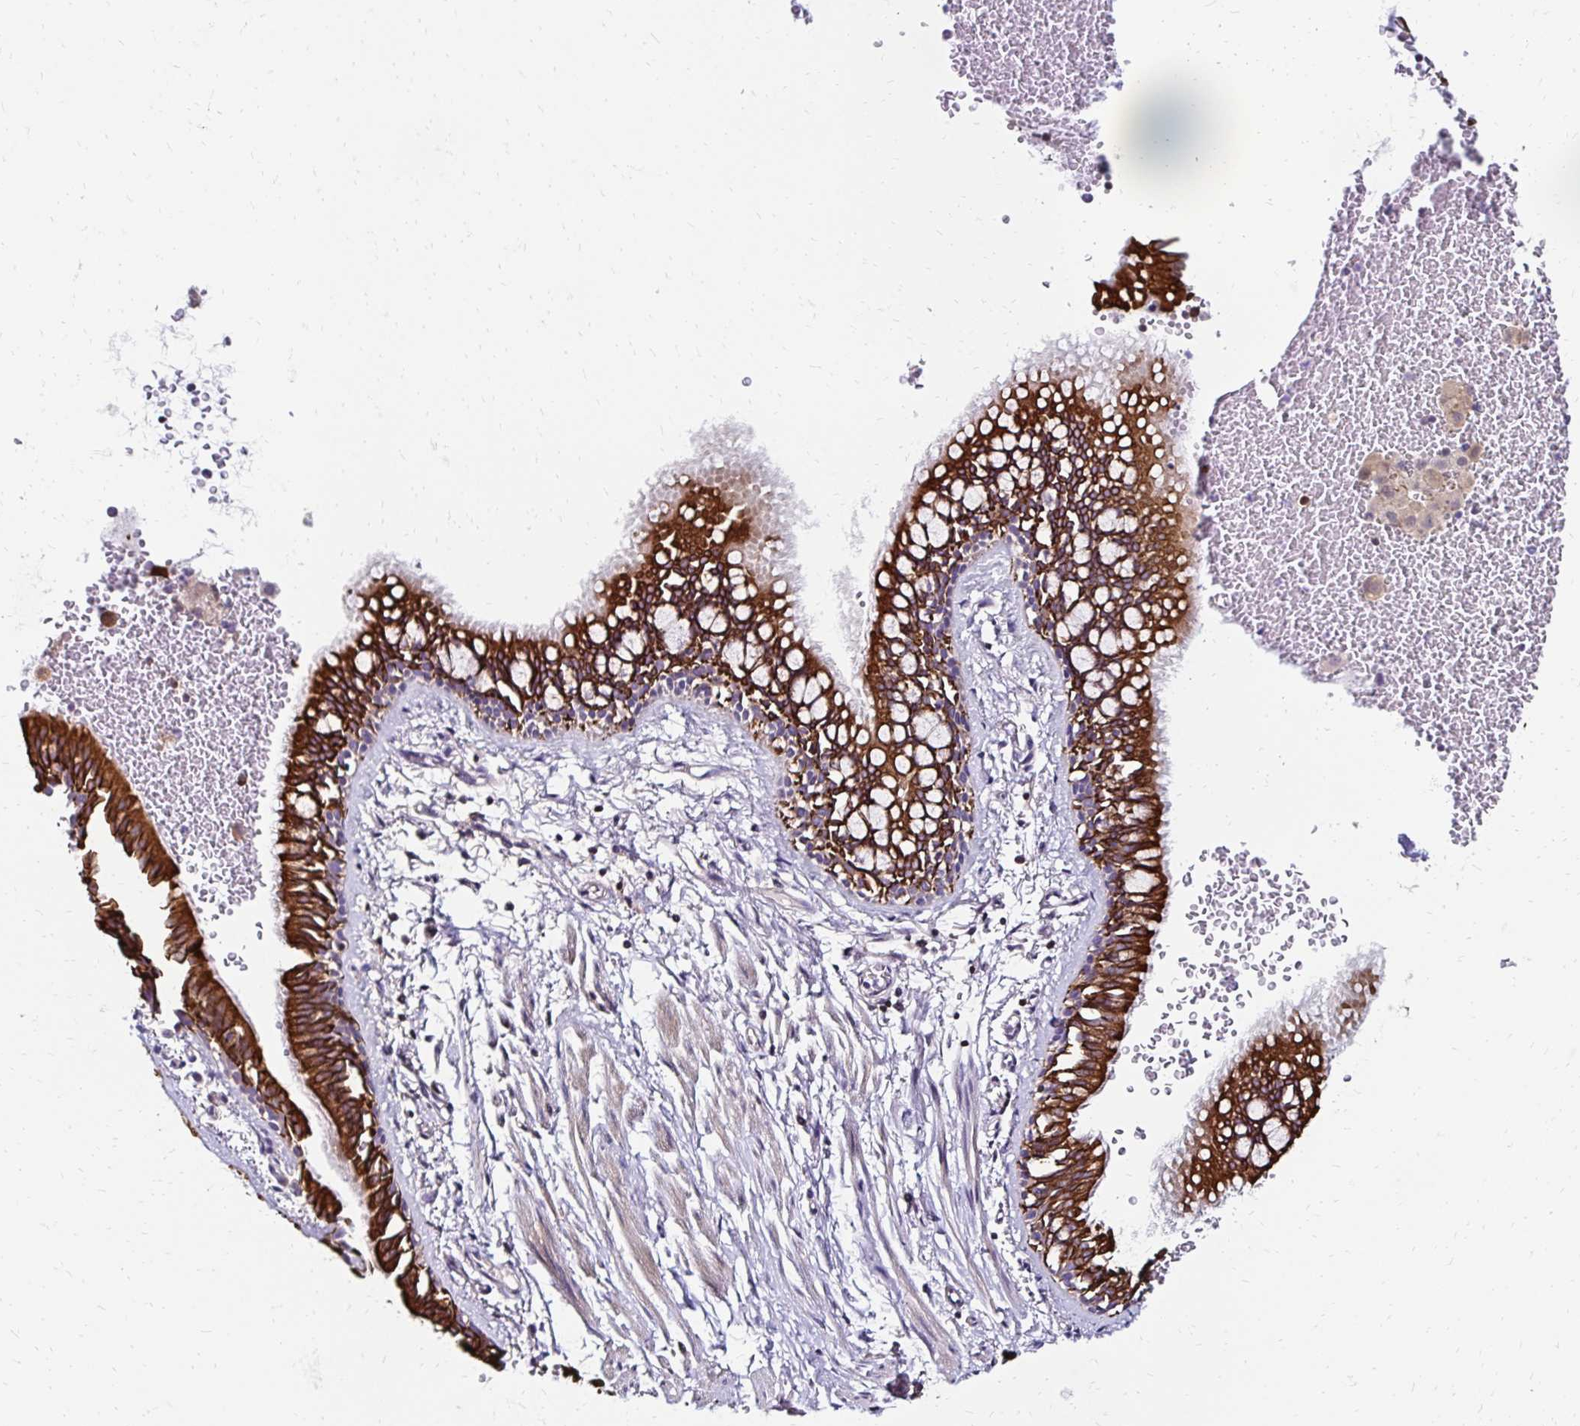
{"staining": {"intensity": "strong", "quantity": ">75%", "location": "cytoplasmic/membranous"}, "tissue": "bronchus", "cell_type": "Respiratory epithelial cells", "image_type": "normal", "snomed": [{"axis": "morphology", "description": "Normal tissue, NOS"}, {"axis": "topography", "description": "Lymph node"}, {"axis": "topography", "description": "Cartilage tissue"}, {"axis": "topography", "description": "Bronchus"}], "caption": "The photomicrograph demonstrates staining of normal bronchus, revealing strong cytoplasmic/membranous protein staining (brown color) within respiratory epithelial cells. (brown staining indicates protein expression, while blue staining denotes nuclei).", "gene": "DTNB", "patient": {"sex": "female", "age": 70}}